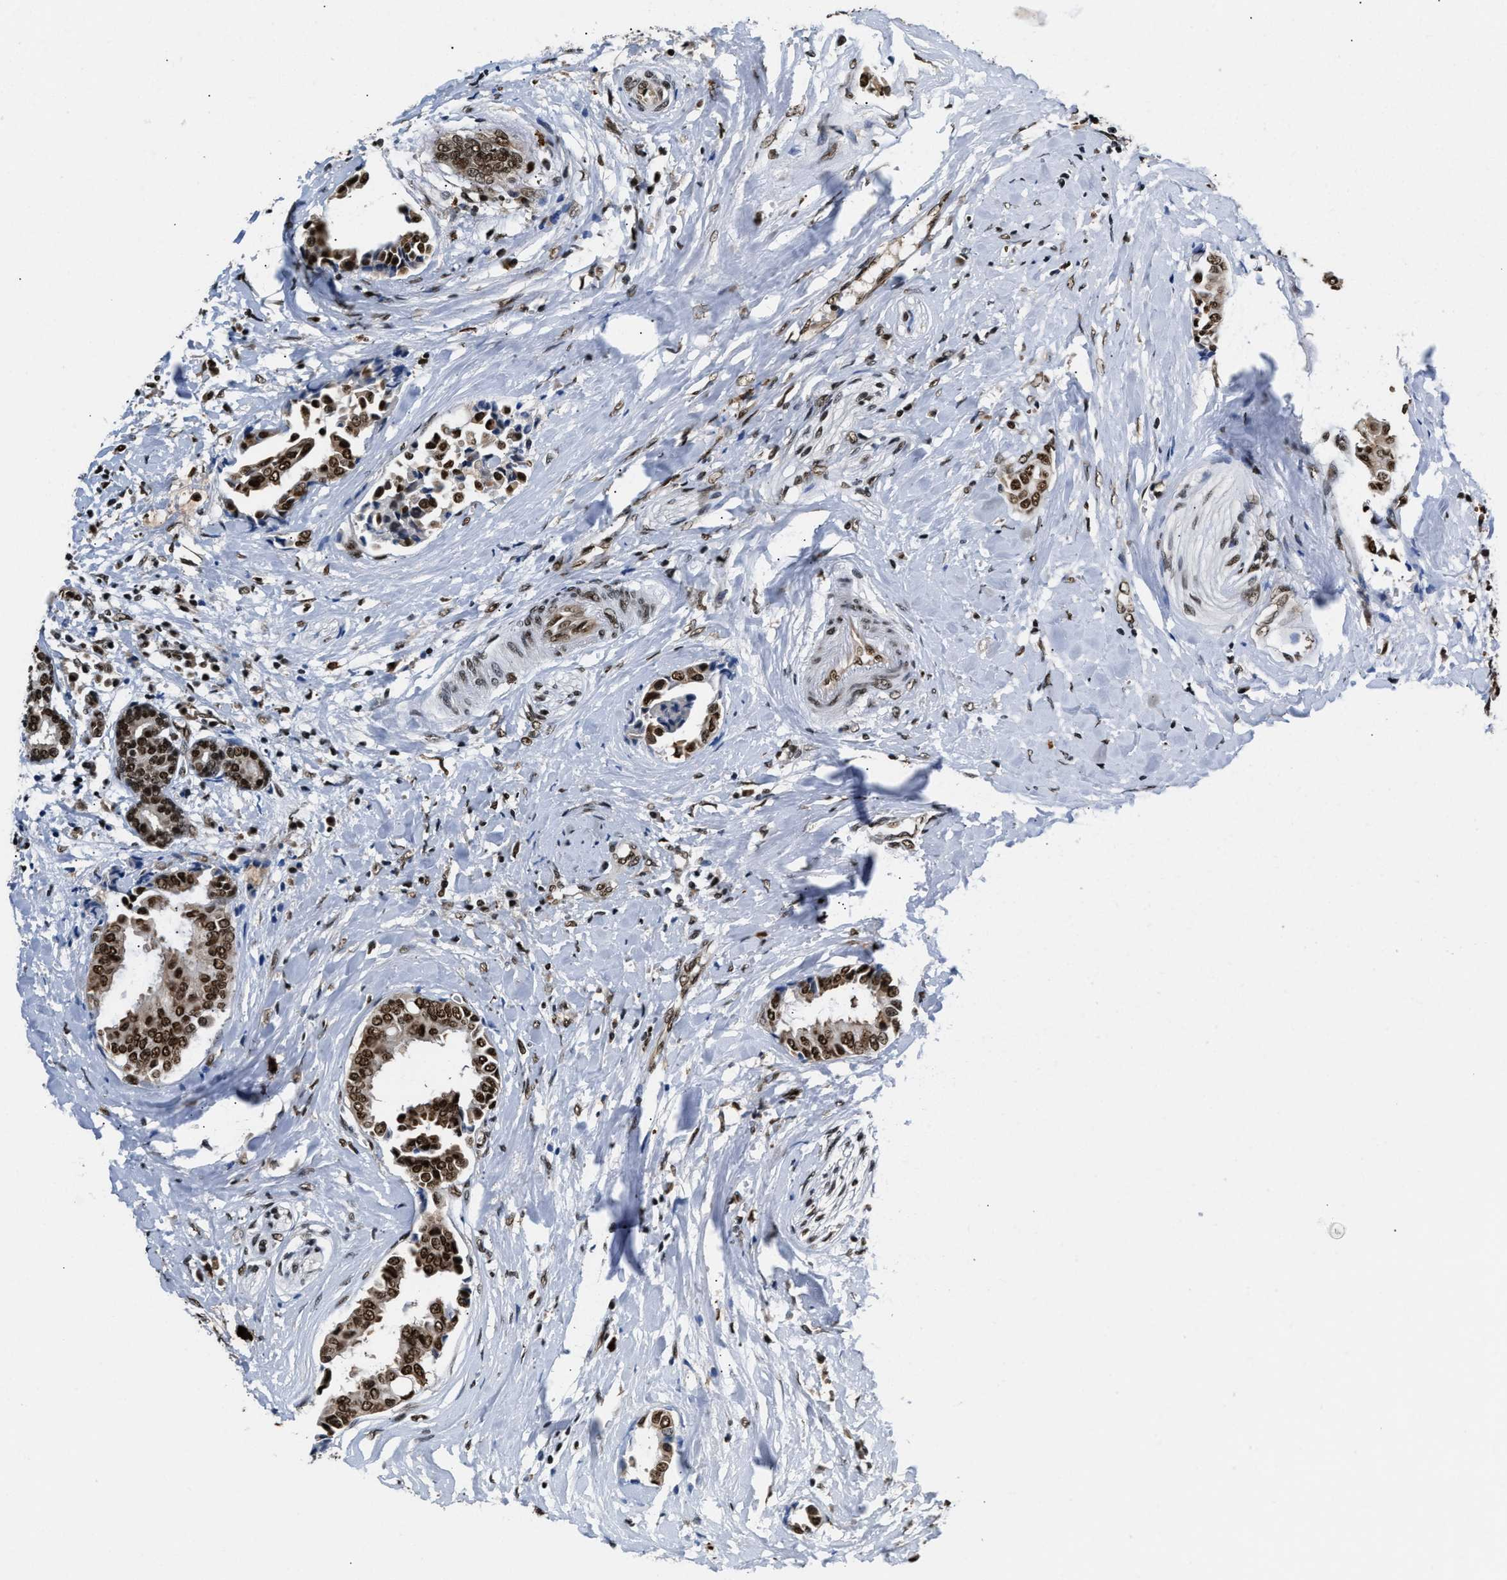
{"staining": {"intensity": "strong", "quantity": ">75%", "location": "cytoplasmic/membranous,nuclear"}, "tissue": "head and neck cancer", "cell_type": "Tumor cells", "image_type": "cancer", "snomed": [{"axis": "morphology", "description": "Adenocarcinoma, NOS"}, {"axis": "topography", "description": "Salivary gland"}, {"axis": "topography", "description": "Head-Neck"}], "caption": "High-power microscopy captured an IHC micrograph of head and neck adenocarcinoma, revealing strong cytoplasmic/membranous and nuclear expression in approximately >75% of tumor cells. Using DAB (brown) and hematoxylin (blue) stains, captured at high magnification using brightfield microscopy.", "gene": "CCNDBP1", "patient": {"sex": "female", "age": 59}}